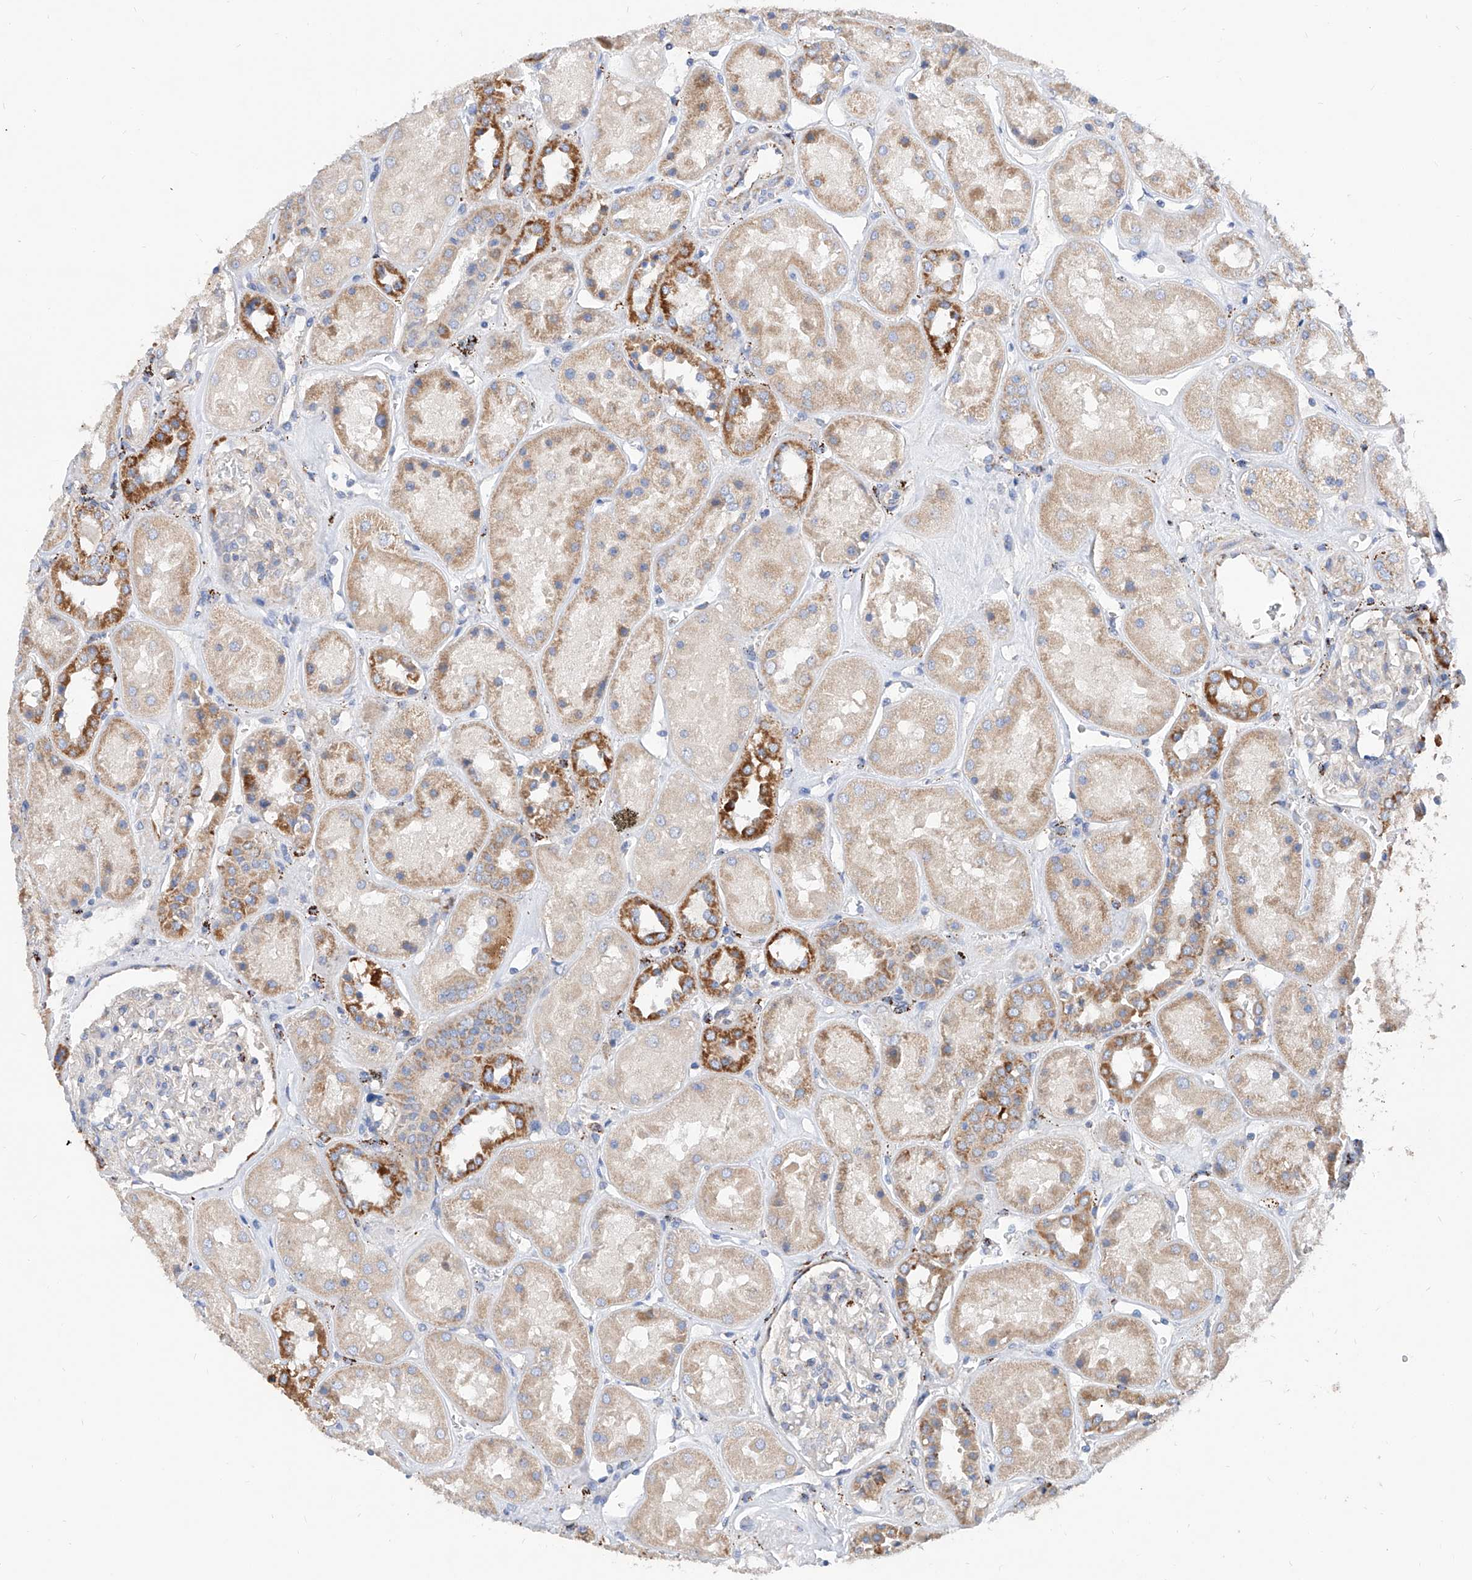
{"staining": {"intensity": "negative", "quantity": "none", "location": "none"}, "tissue": "kidney", "cell_type": "Cells in glomeruli", "image_type": "normal", "snomed": [{"axis": "morphology", "description": "Normal tissue, NOS"}, {"axis": "topography", "description": "Kidney"}], "caption": "Kidney was stained to show a protein in brown. There is no significant staining in cells in glomeruli. Nuclei are stained in blue.", "gene": "CPNE5", "patient": {"sex": "male", "age": 70}}